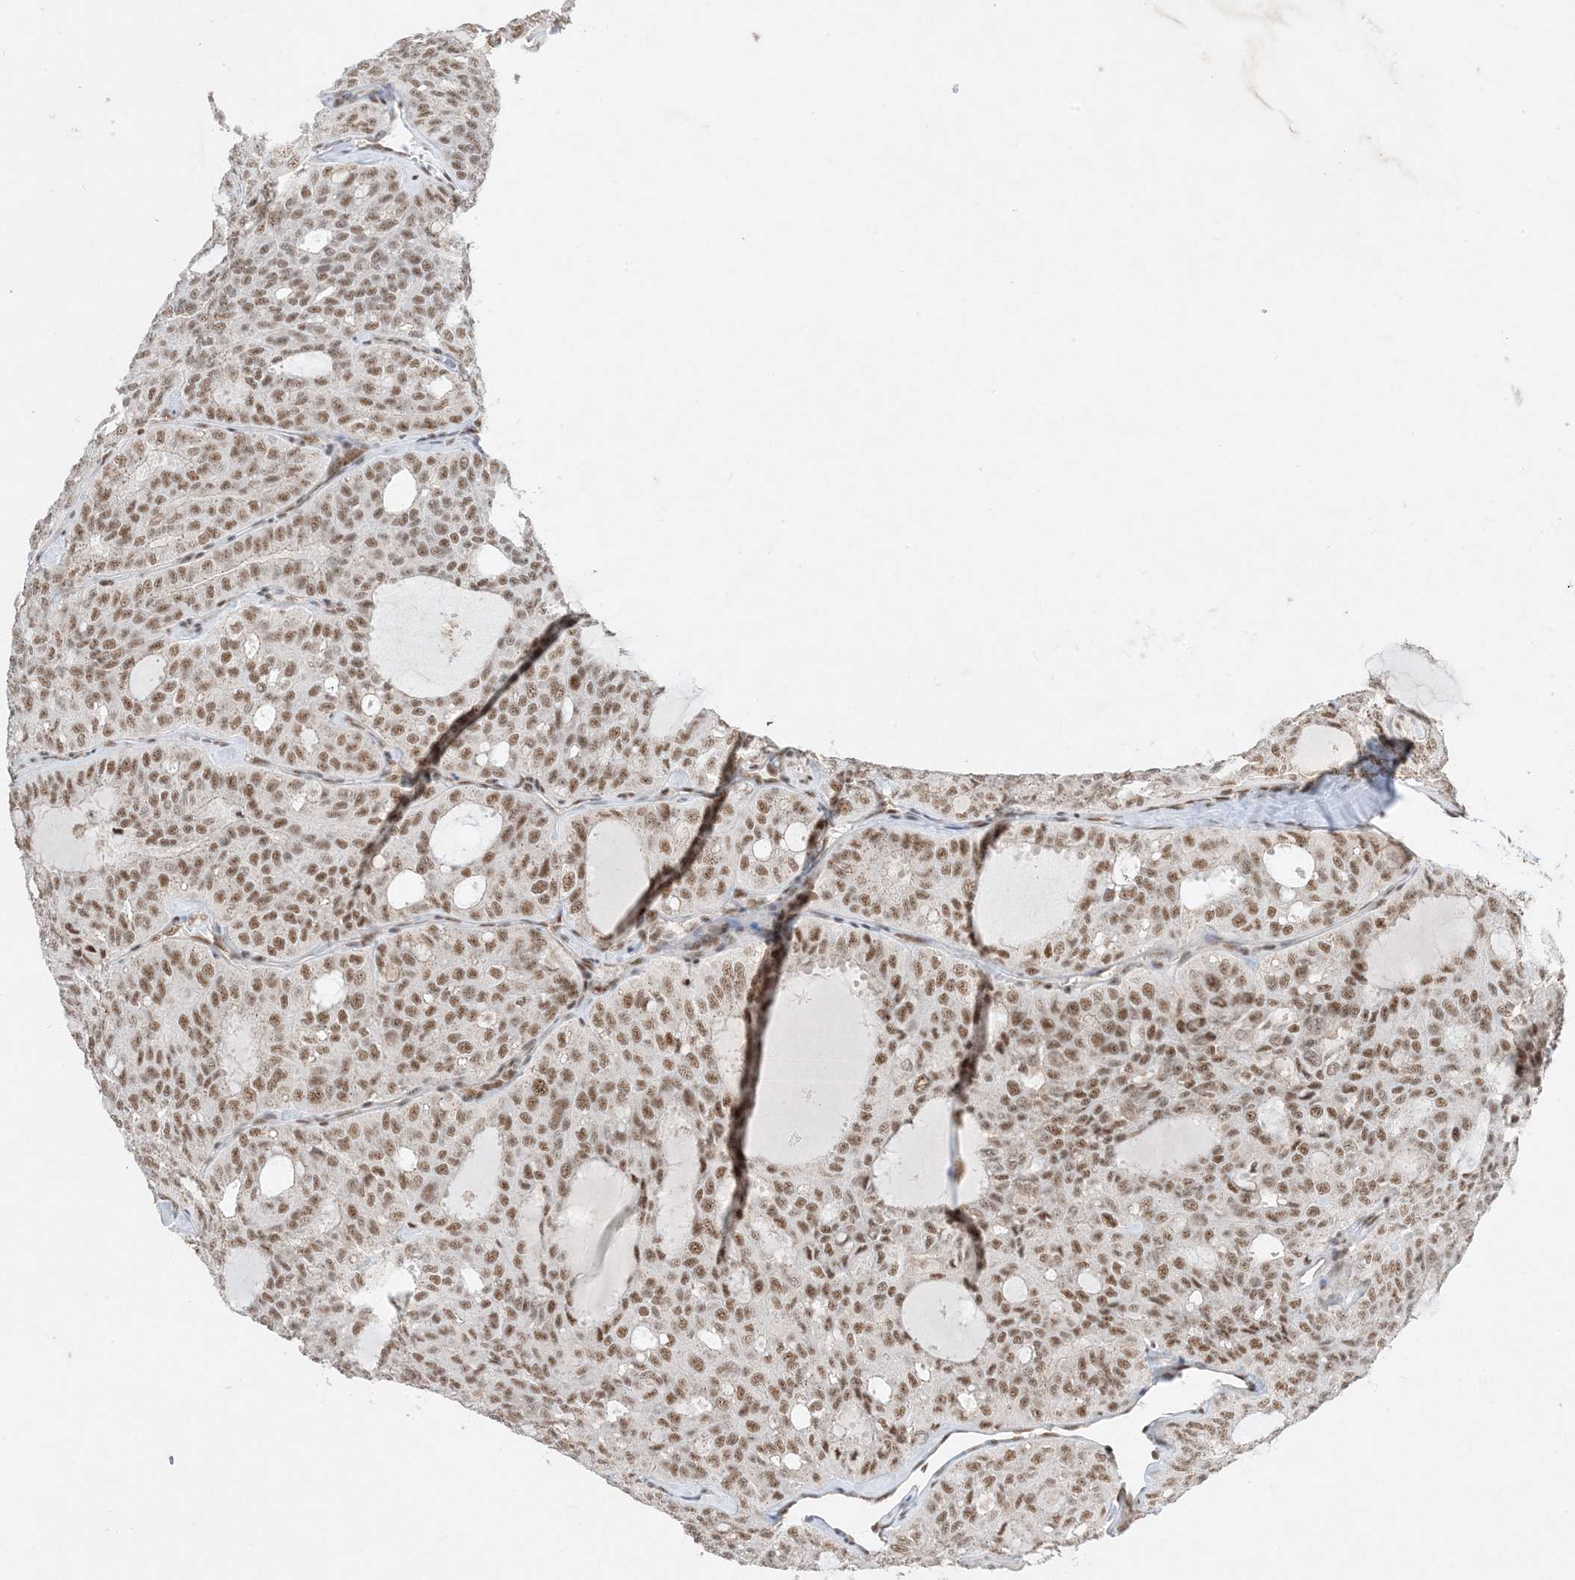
{"staining": {"intensity": "moderate", "quantity": ">75%", "location": "nuclear"}, "tissue": "thyroid cancer", "cell_type": "Tumor cells", "image_type": "cancer", "snomed": [{"axis": "morphology", "description": "Follicular adenoma carcinoma, NOS"}, {"axis": "topography", "description": "Thyroid gland"}], "caption": "Brown immunohistochemical staining in human thyroid cancer (follicular adenoma carcinoma) exhibits moderate nuclear staining in approximately >75% of tumor cells.", "gene": "SF3A3", "patient": {"sex": "male", "age": 75}}